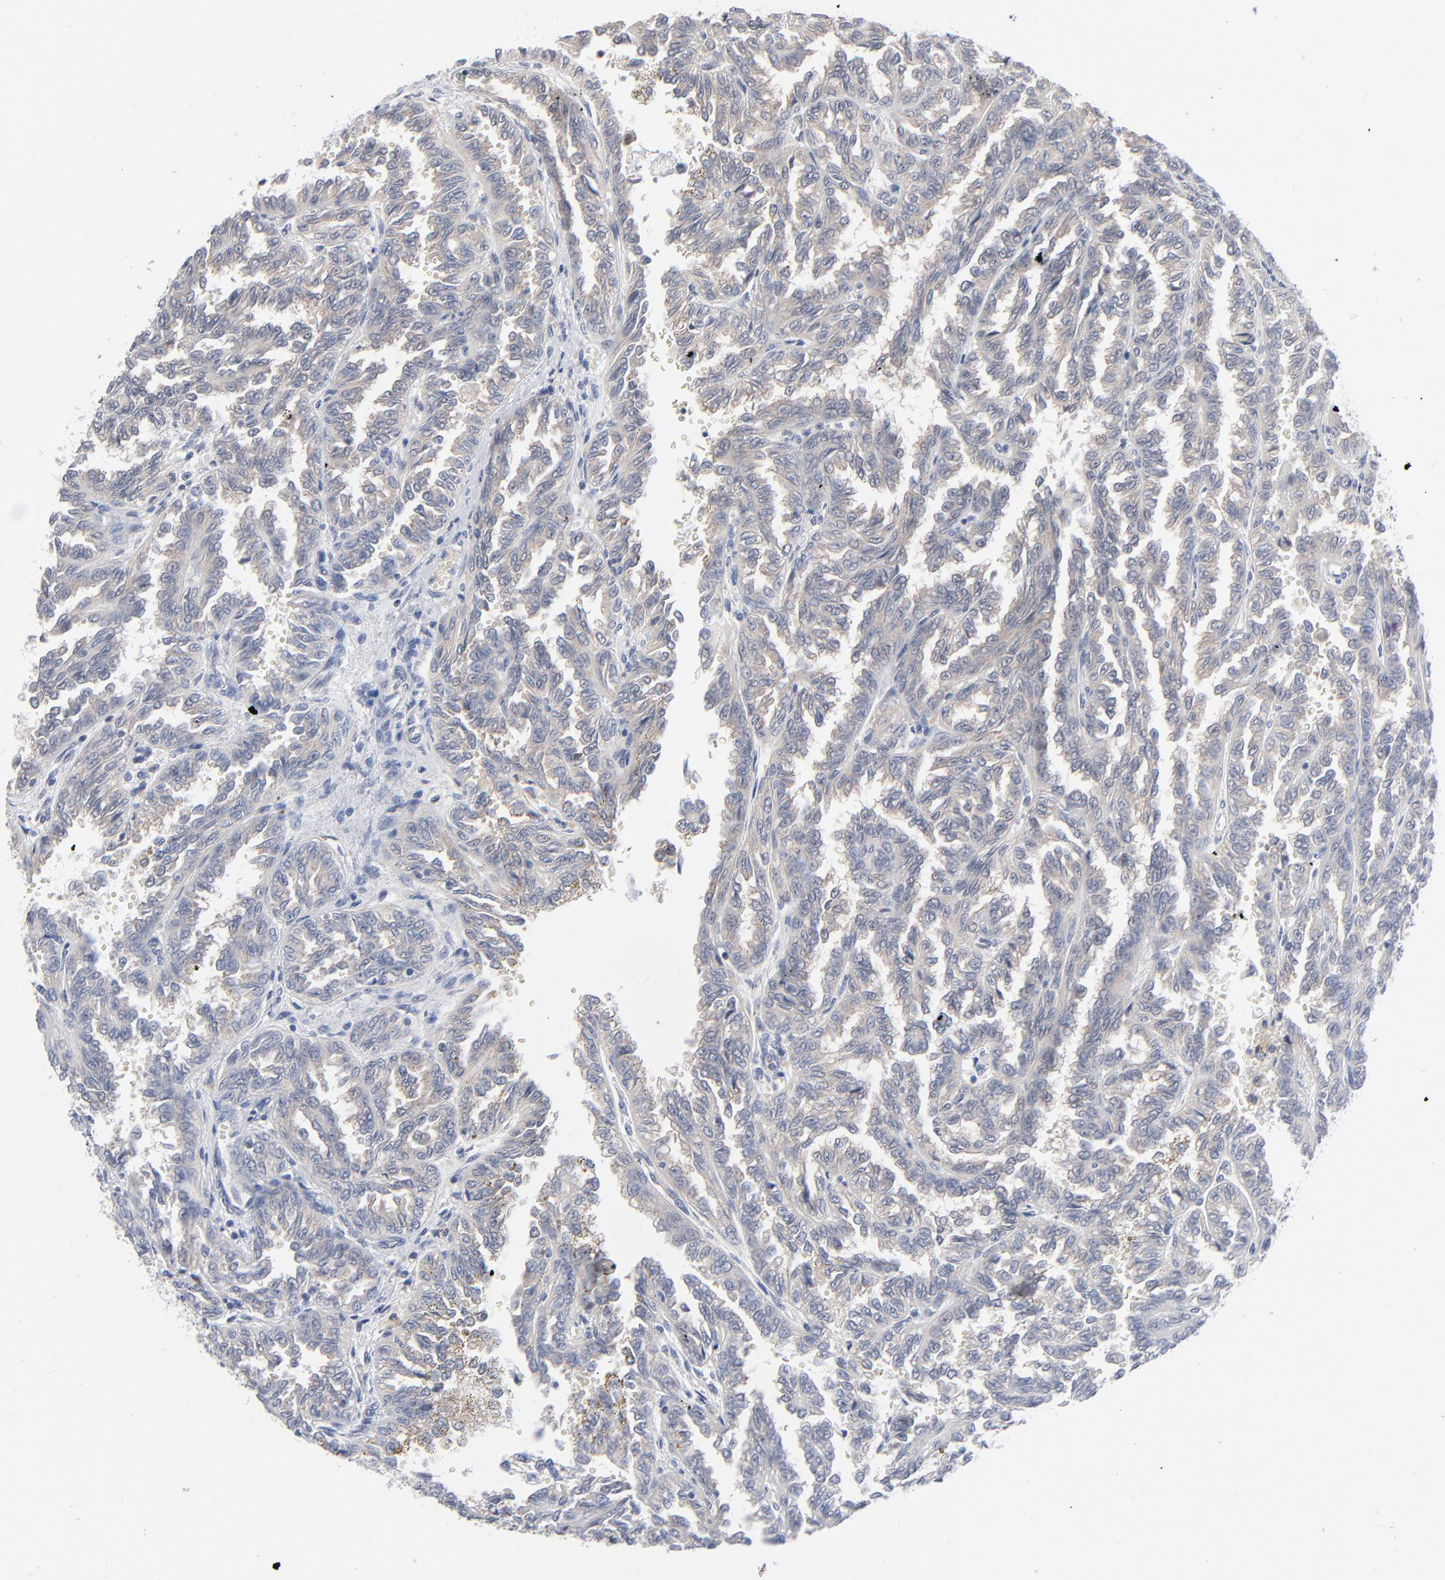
{"staining": {"intensity": "weak", "quantity": ">75%", "location": "cytoplasmic/membranous"}, "tissue": "renal cancer", "cell_type": "Tumor cells", "image_type": "cancer", "snomed": [{"axis": "morphology", "description": "Inflammation, NOS"}, {"axis": "morphology", "description": "Adenocarcinoma, NOS"}, {"axis": "topography", "description": "Kidney"}], "caption": "Immunohistochemical staining of adenocarcinoma (renal) displays weak cytoplasmic/membranous protein positivity in about >75% of tumor cells. (DAB (3,3'-diaminobenzidine) IHC with brightfield microscopy, high magnification).", "gene": "RPS6KB1", "patient": {"sex": "male", "age": 68}}